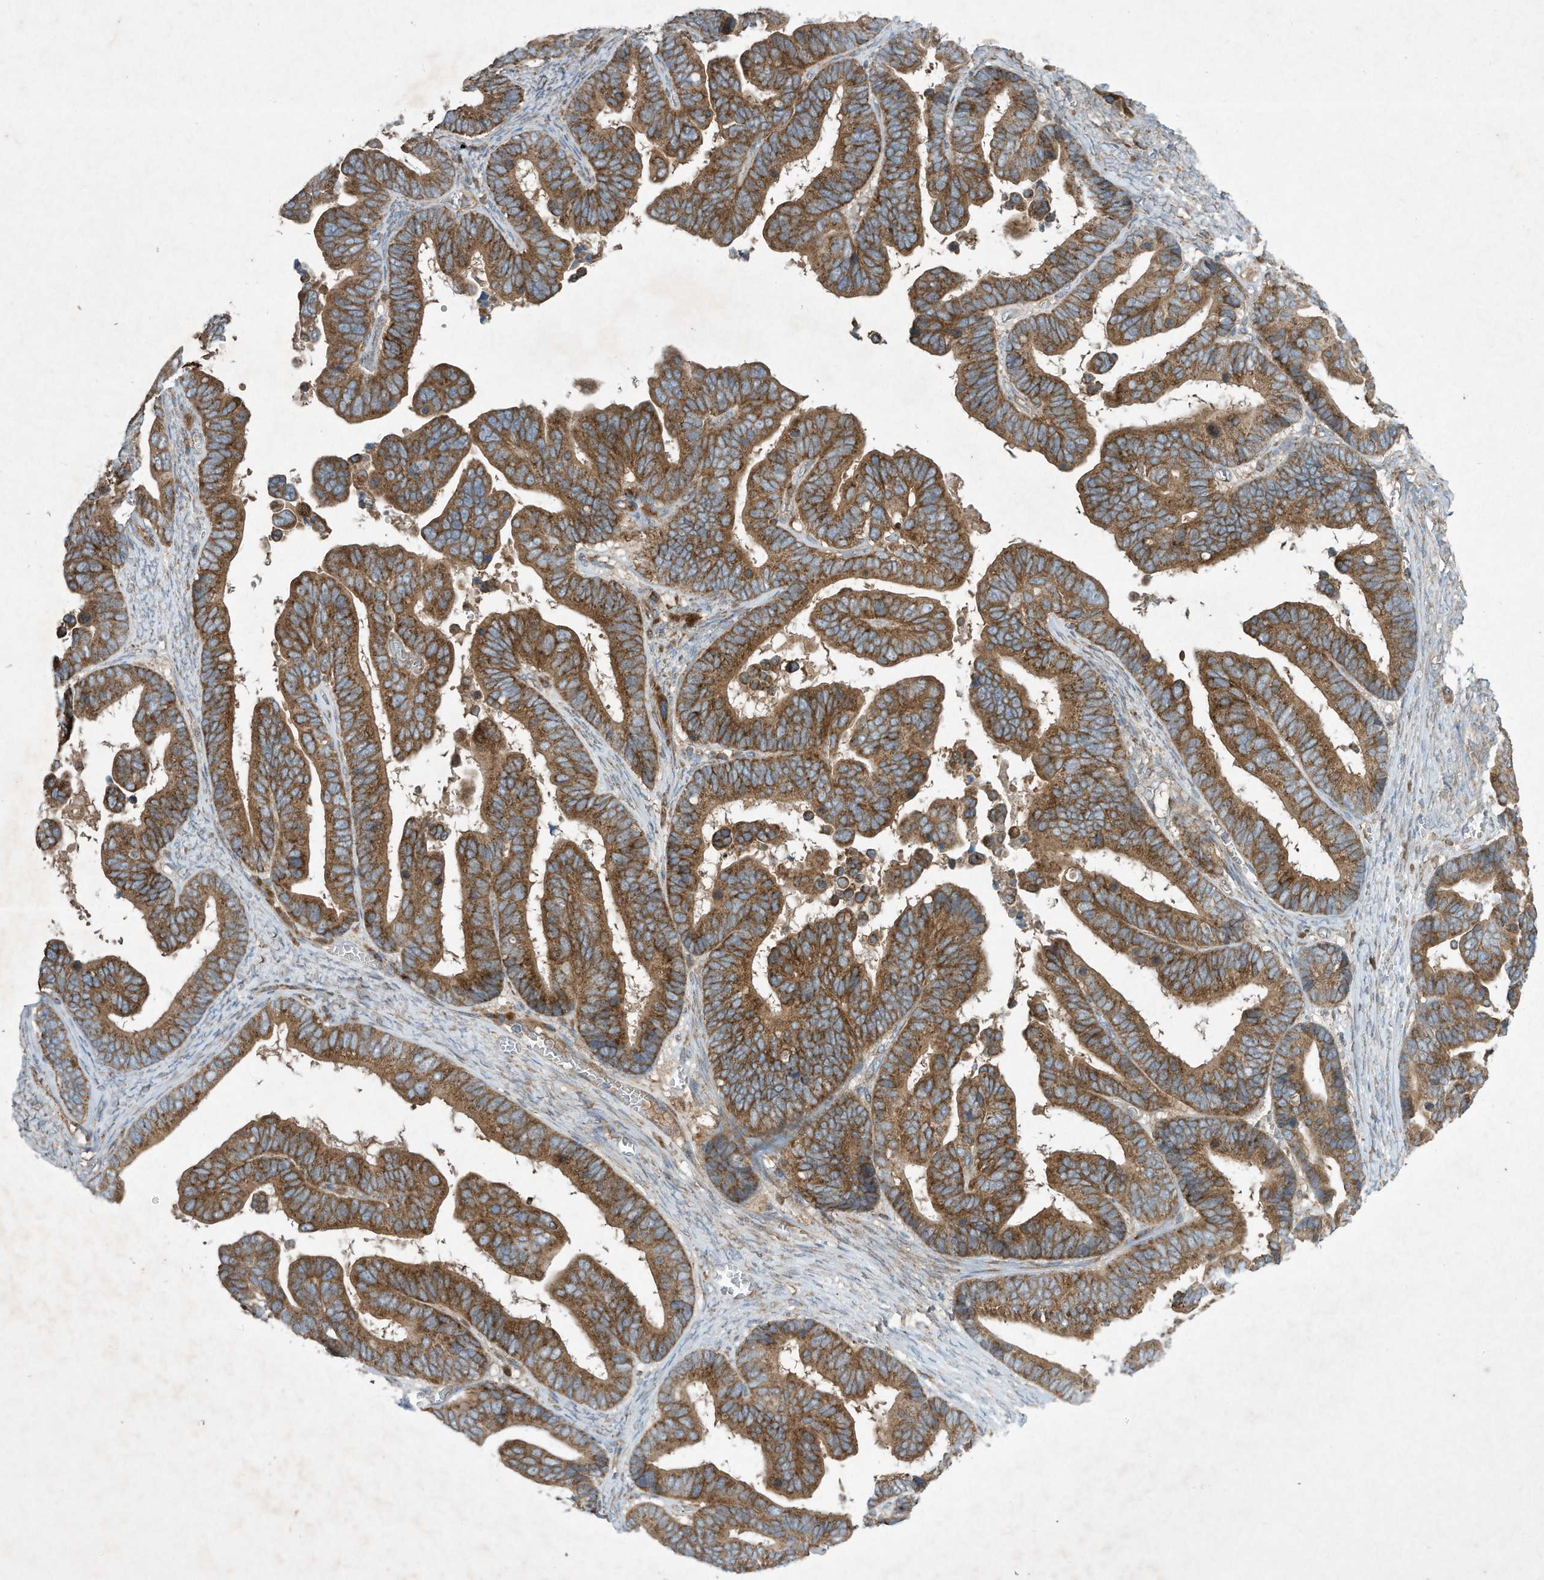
{"staining": {"intensity": "moderate", "quantity": ">75%", "location": "cytoplasmic/membranous"}, "tissue": "ovarian cancer", "cell_type": "Tumor cells", "image_type": "cancer", "snomed": [{"axis": "morphology", "description": "Cystadenocarcinoma, serous, NOS"}, {"axis": "topography", "description": "Ovary"}], "caption": "Immunohistochemistry (IHC) staining of ovarian cancer, which exhibits medium levels of moderate cytoplasmic/membranous staining in about >75% of tumor cells indicating moderate cytoplasmic/membranous protein positivity. The staining was performed using DAB (3,3'-diaminobenzidine) (brown) for protein detection and nuclei were counterstained in hematoxylin (blue).", "gene": "SYNJ2", "patient": {"sex": "female", "age": 56}}